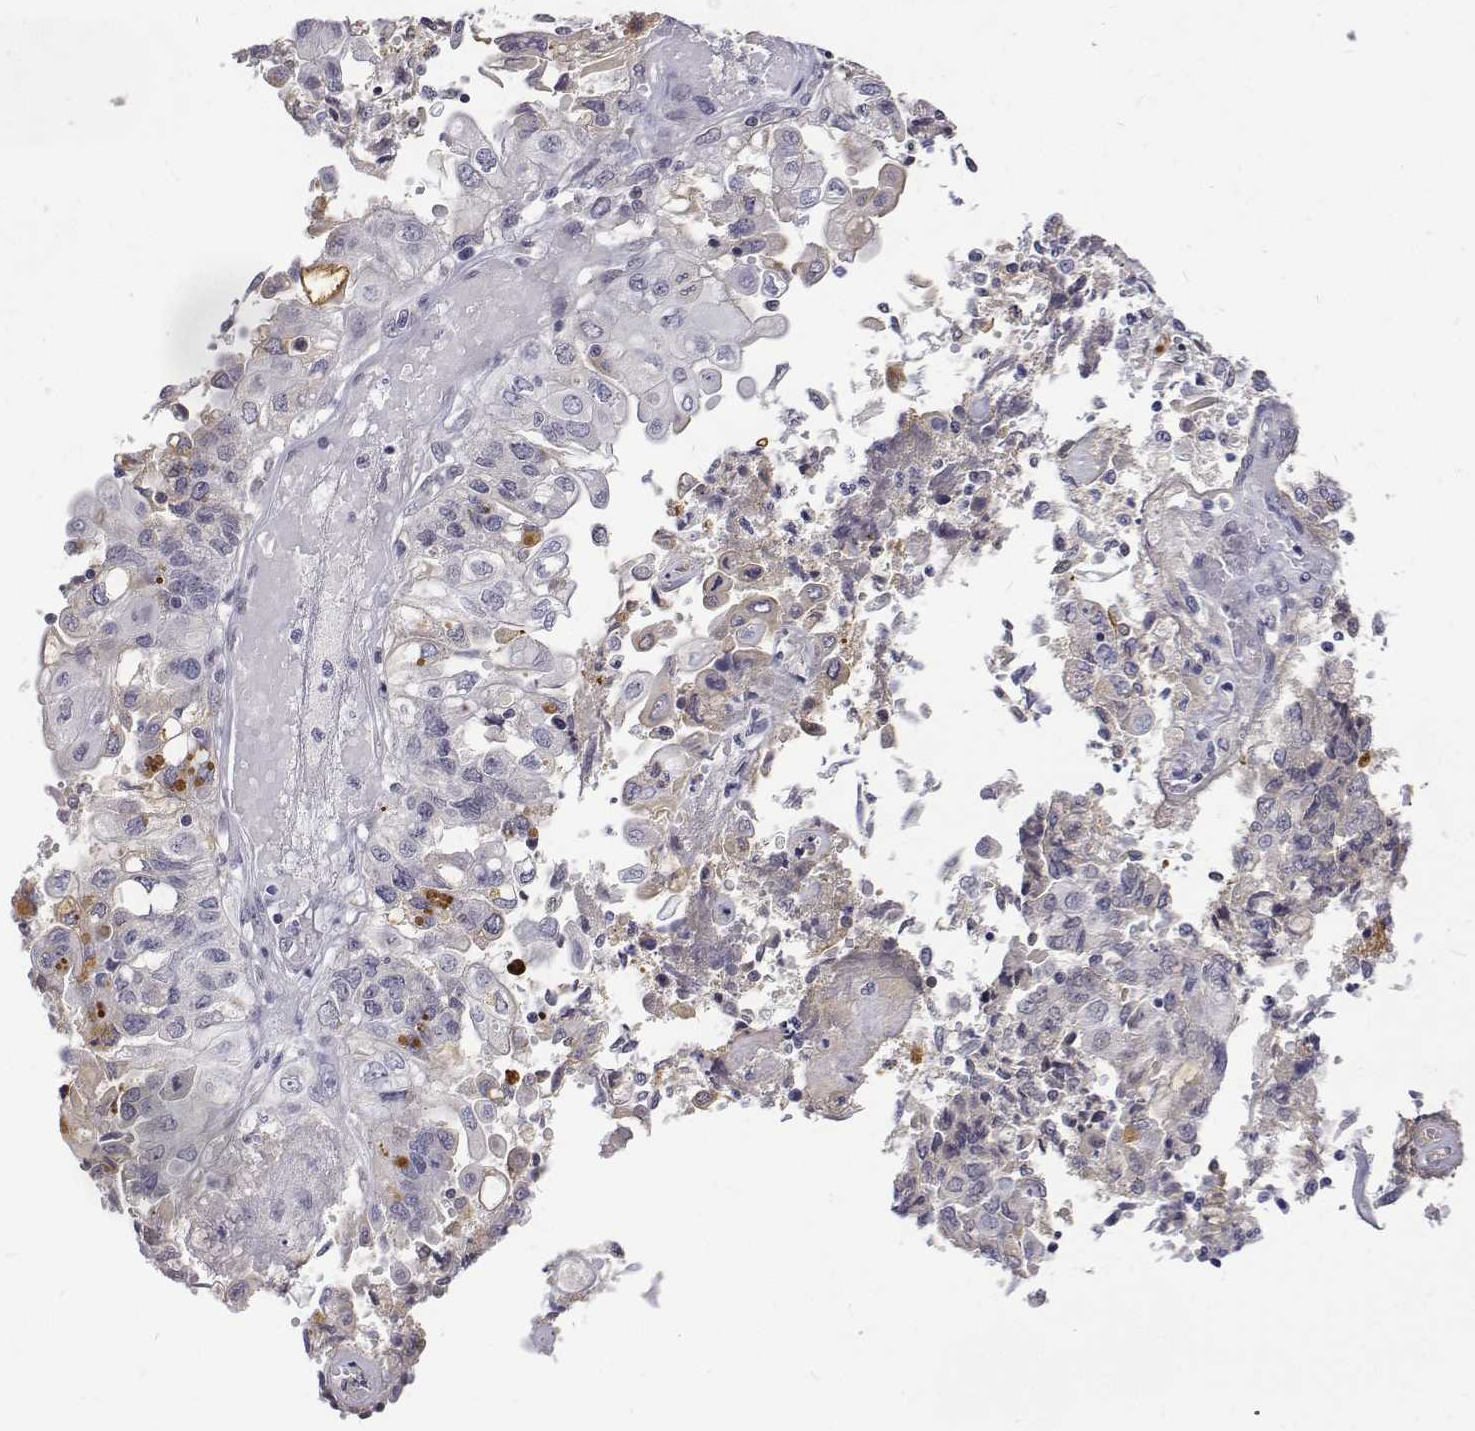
{"staining": {"intensity": "negative", "quantity": "none", "location": "none"}, "tissue": "endometrial cancer", "cell_type": "Tumor cells", "image_type": "cancer", "snomed": [{"axis": "morphology", "description": "Adenocarcinoma, NOS"}, {"axis": "topography", "description": "Endometrium"}], "caption": "A high-resolution histopathology image shows IHC staining of adenocarcinoma (endometrial), which shows no significant staining in tumor cells.", "gene": "ATRX", "patient": {"sex": "female", "age": 54}}